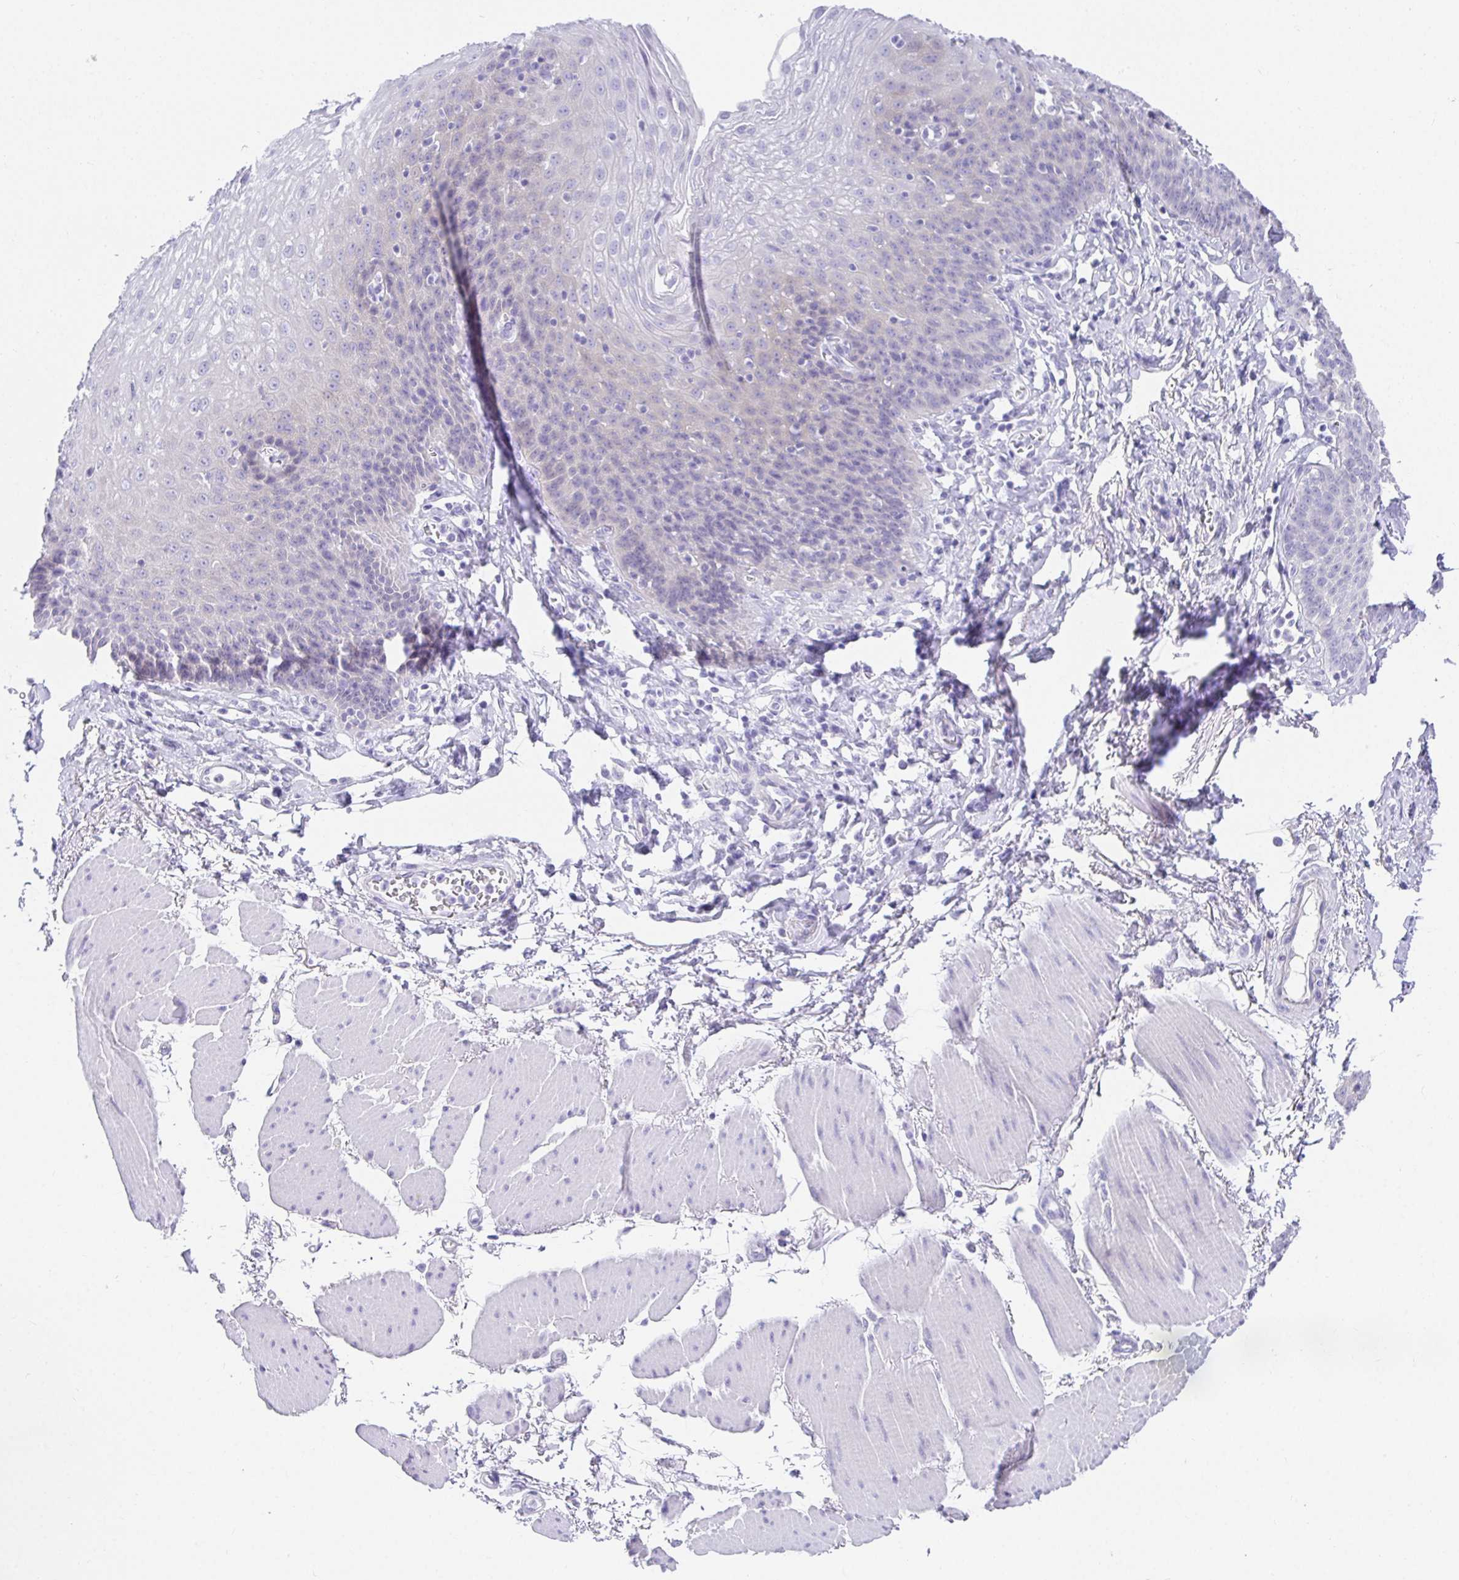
{"staining": {"intensity": "negative", "quantity": "none", "location": "none"}, "tissue": "esophagus", "cell_type": "Squamous epithelial cells", "image_type": "normal", "snomed": [{"axis": "morphology", "description": "Normal tissue, NOS"}, {"axis": "topography", "description": "Esophagus"}], "caption": "Histopathology image shows no significant protein expression in squamous epithelial cells of normal esophagus. (IHC, brightfield microscopy, high magnification).", "gene": "CHAT", "patient": {"sex": "female", "age": 81}}